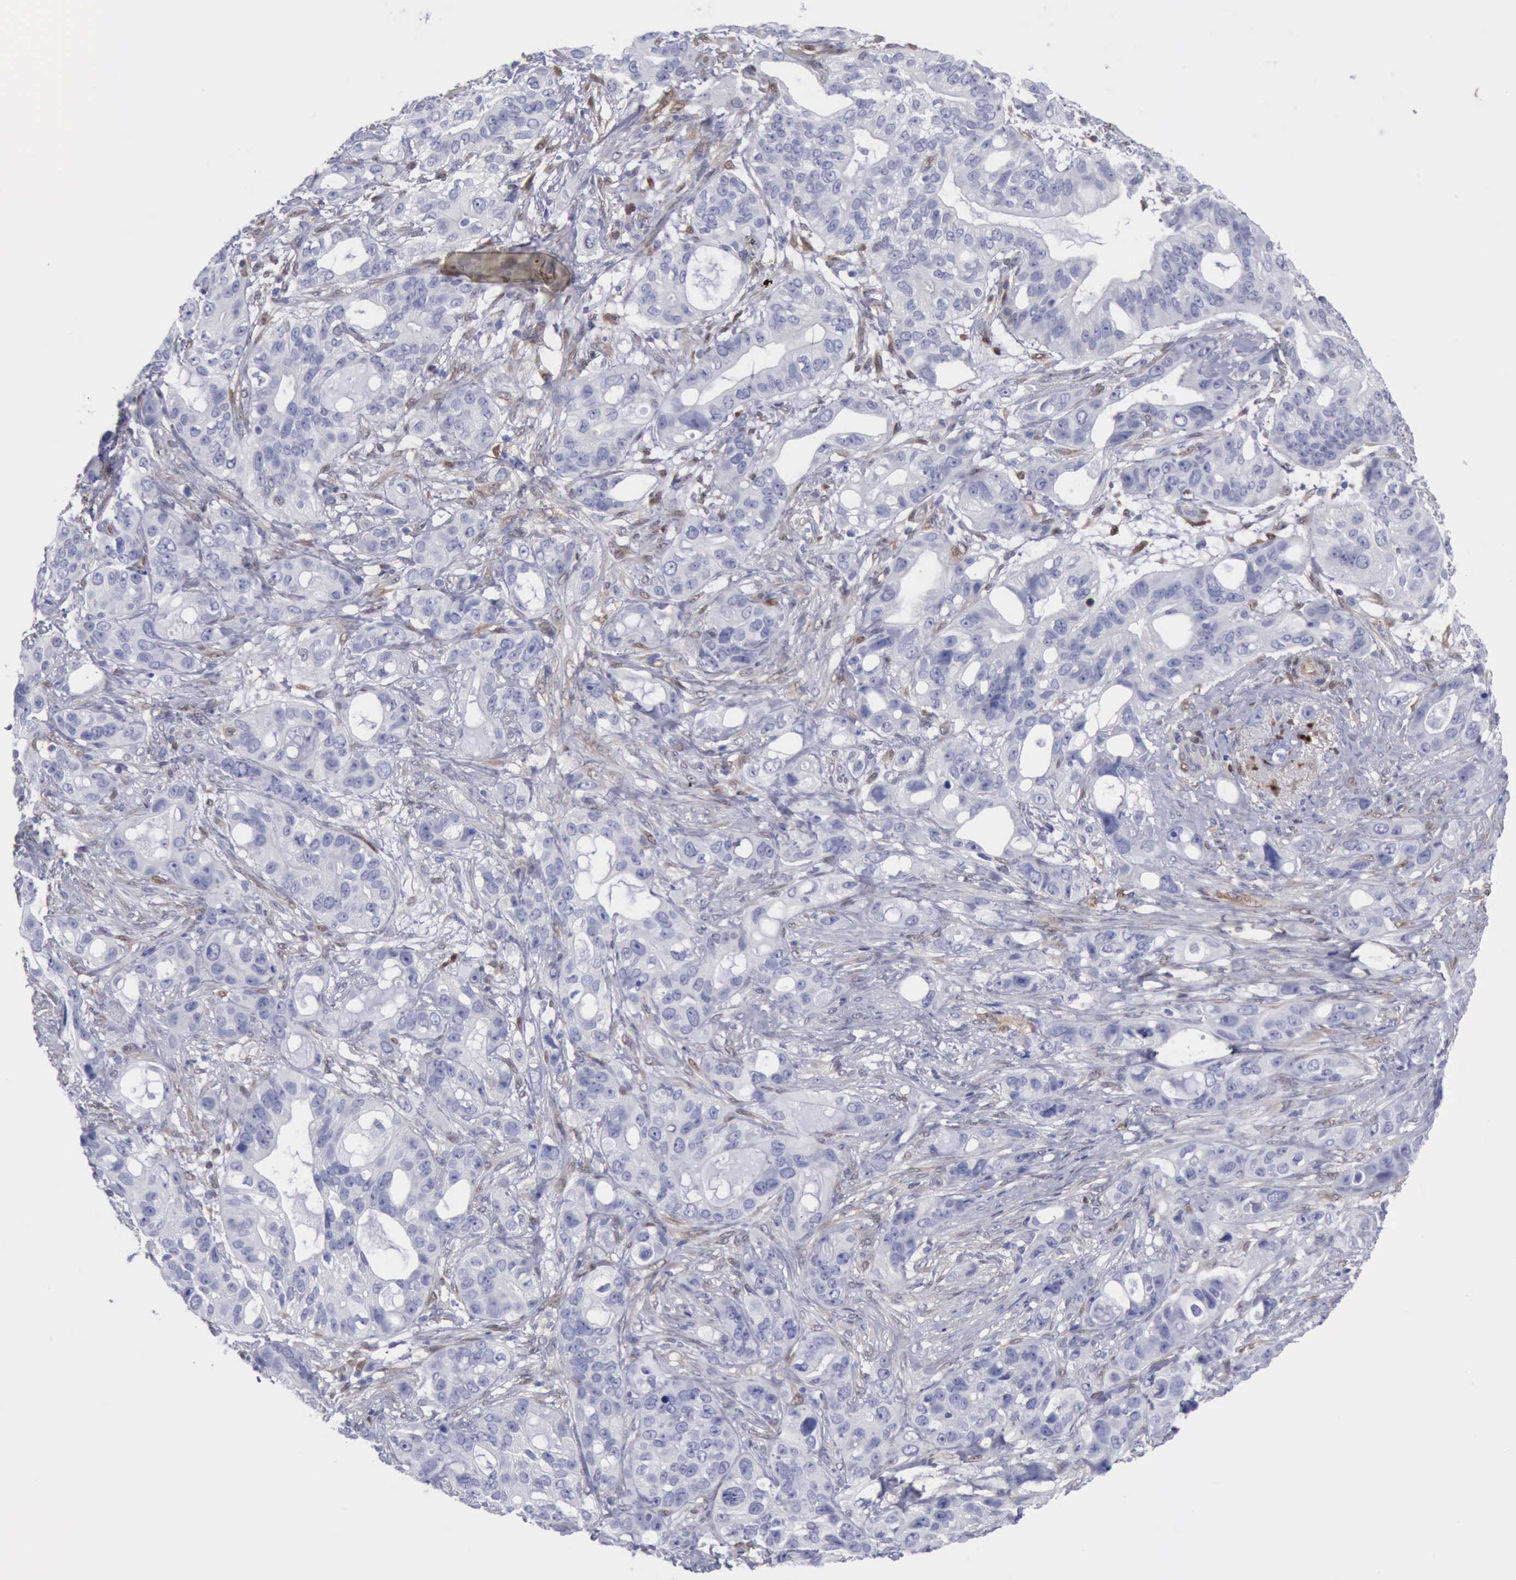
{"staining": {"intensity": "negative", "quantity": "none", "location": "none"}, "tissue": "stomach cancer", "cell_type": "Tumor cells", "image_type": "cancer", "snomed": [{"axis": "morphology", "description": "Adenocarcinoma, NOS"}, {"axis": "topography", "description": "Stomach, upper"}], "caption": "Immunohistochemistry (IHC) micrograph of human adenocarcinoma (stomach) stained for a protein (brown), which demonstrates no staining in tumor cells.", "gene": "FHL1", "patient": {"sex": "male", "age": 47}}